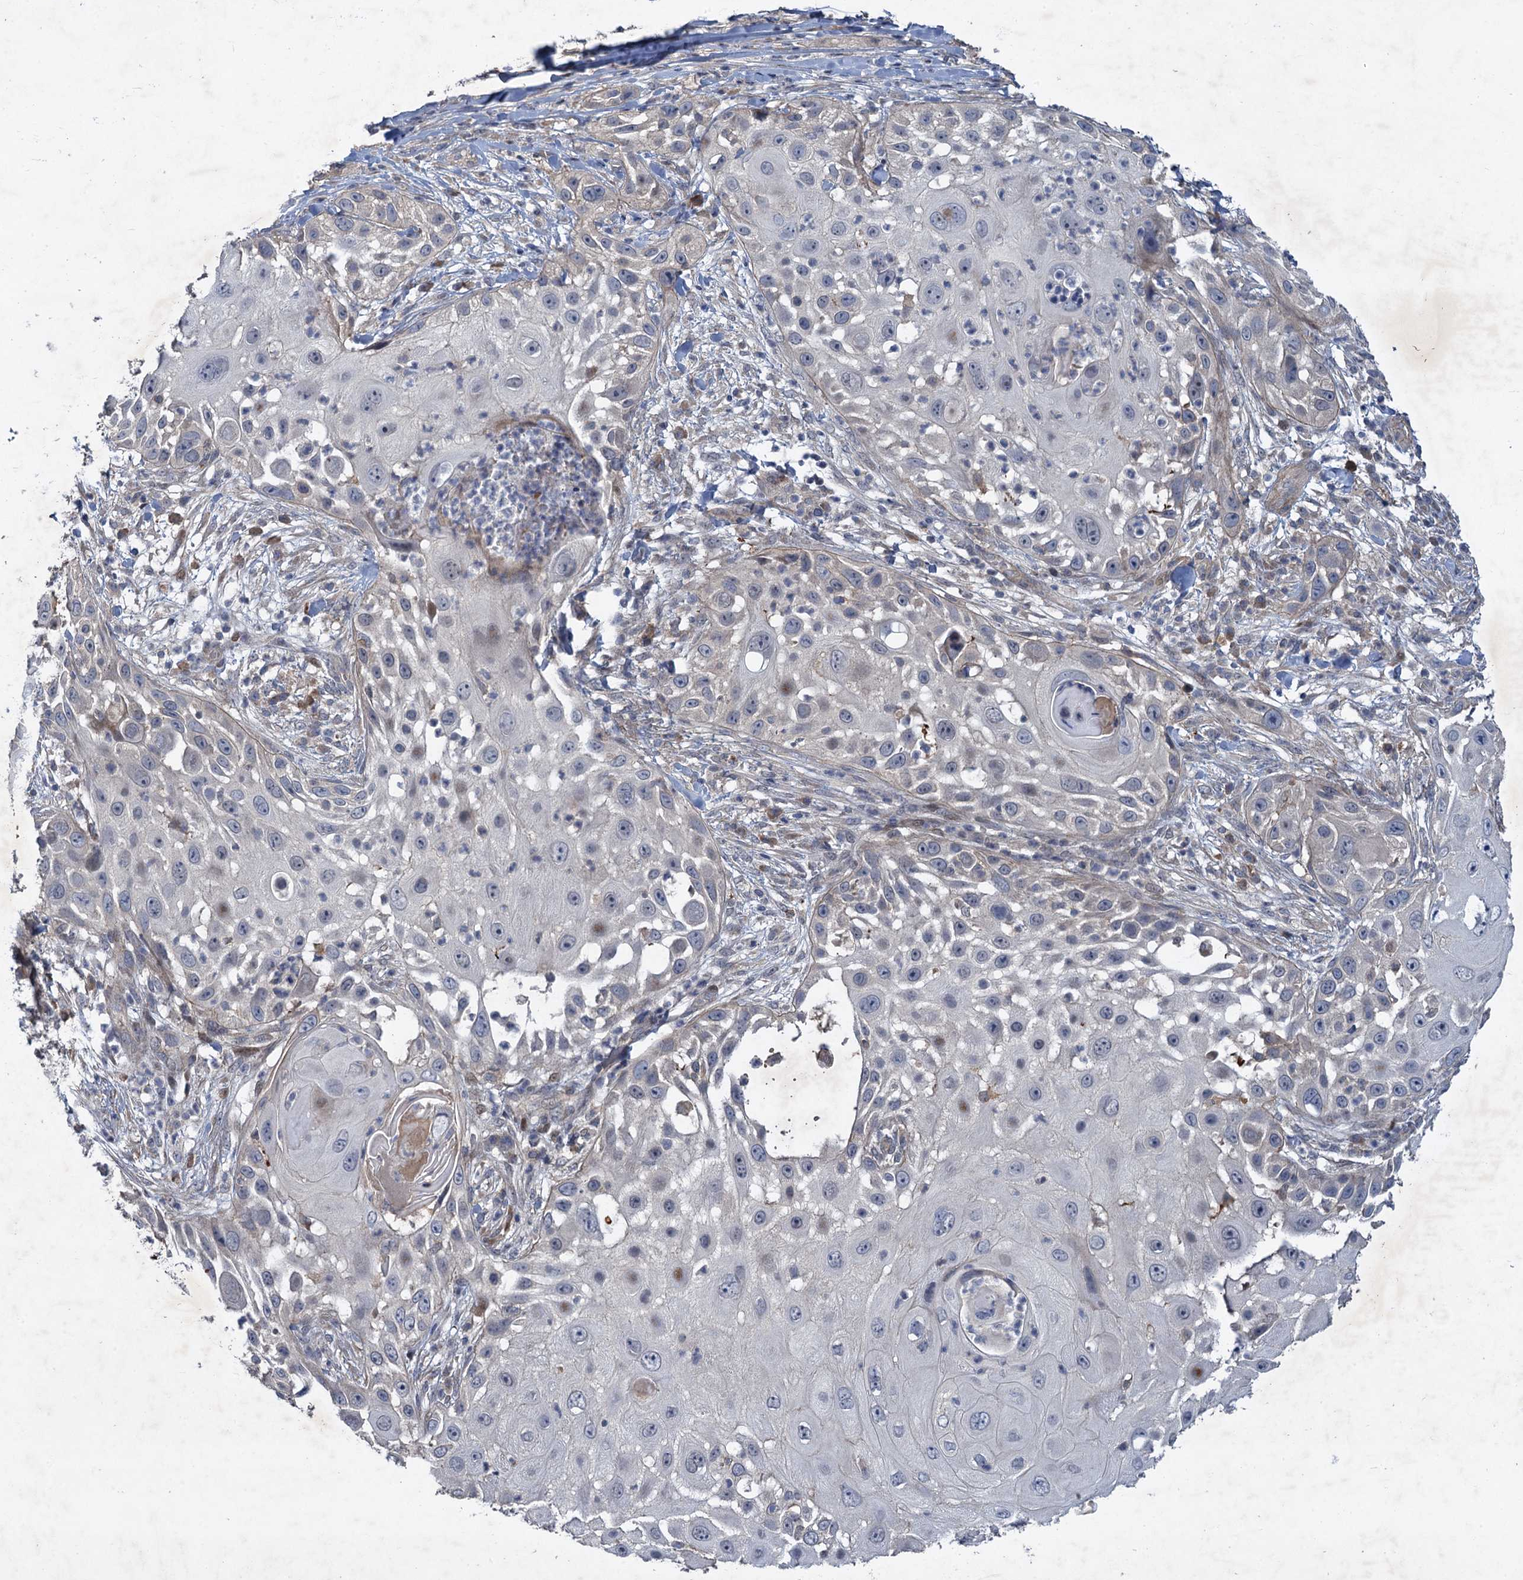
{"staining": {"intensity": "negative", "quantity": "none", "location": "none"}, "tissue": "skin cancer", "cell_type": "Tumor cells", "image_type": "cancer", "snomed": [{"axis": "morphology", "description": "Squamous cell carcinoma, NOS"}, {"axis": "topography", "description": "Skin"}], "caption": "Immunohistochemical staining of skin cancer (squamous cell carcinoma) shows no significant expression in tumor cells. Brightfield microscopy of IHC stained with DAB (brown) and hematoxylin (blue), captured at high magnification.", "gene": "NUDT22", "patient": {"sex": "female", "age": 44}}